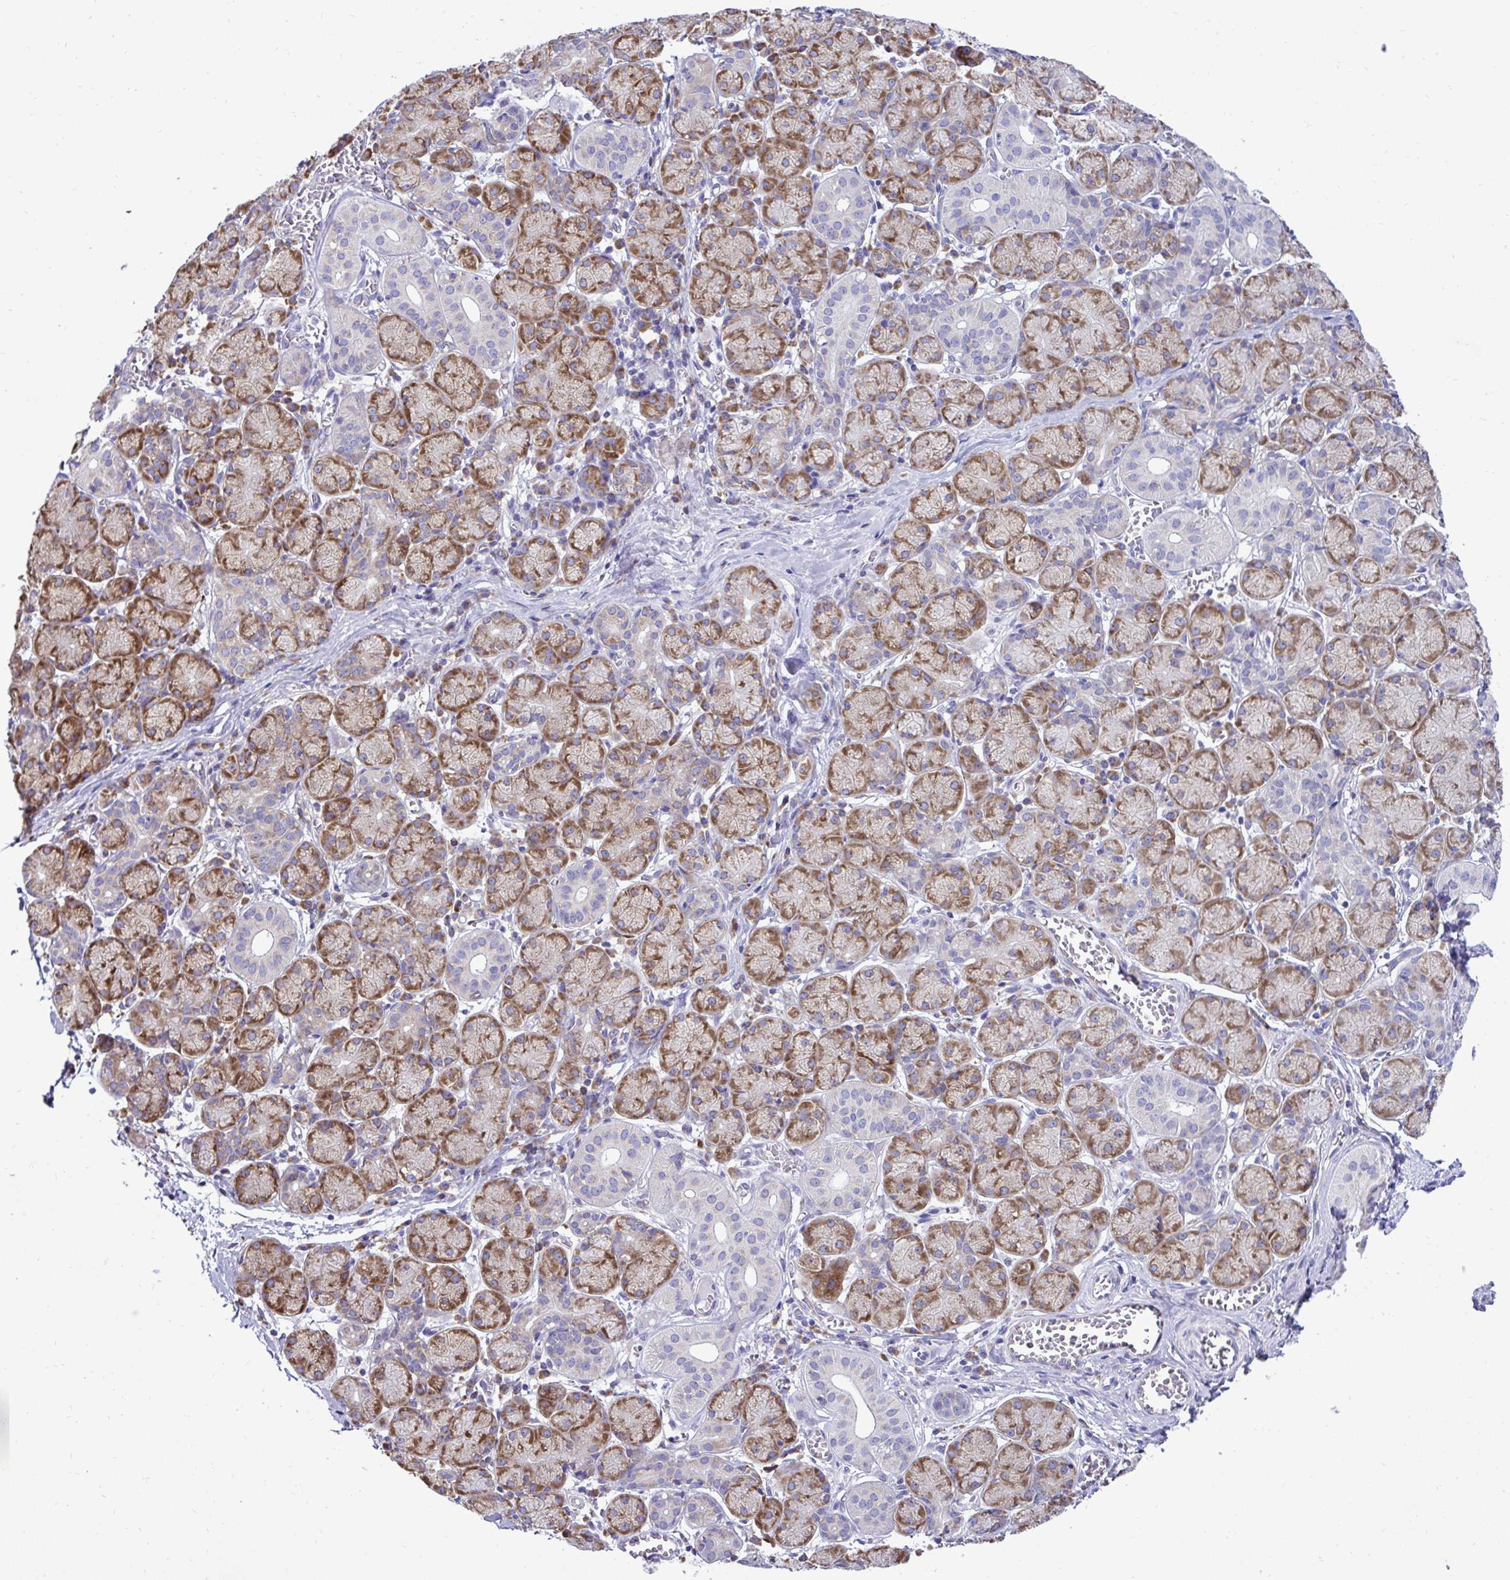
{"staining": {"intensity": "moderate", "quantity": ">75%", "location": "cytoplasmic/membranous"}, "tissue": "salivary gland", "cell_type": "Glandular cells", "image_type": "normal", "snomed": [{"axis": "morphology", "description": "Normal tissue, NOS"}, {"axis": "topography", "description": "Salivary gland"}], "caption": "Unremarkable salivary gland reveals moderate cytoplasmic/membranous expression in approximately >75% of glandular cells, visualized by immunohistochemistry. The staining is performed using DAB brown chromogen to label protein expression. The nuclei are counter-stained blue using hematoxylin.", "gene": "RPL7", "patient": {"sex": "female", "age": 24}}